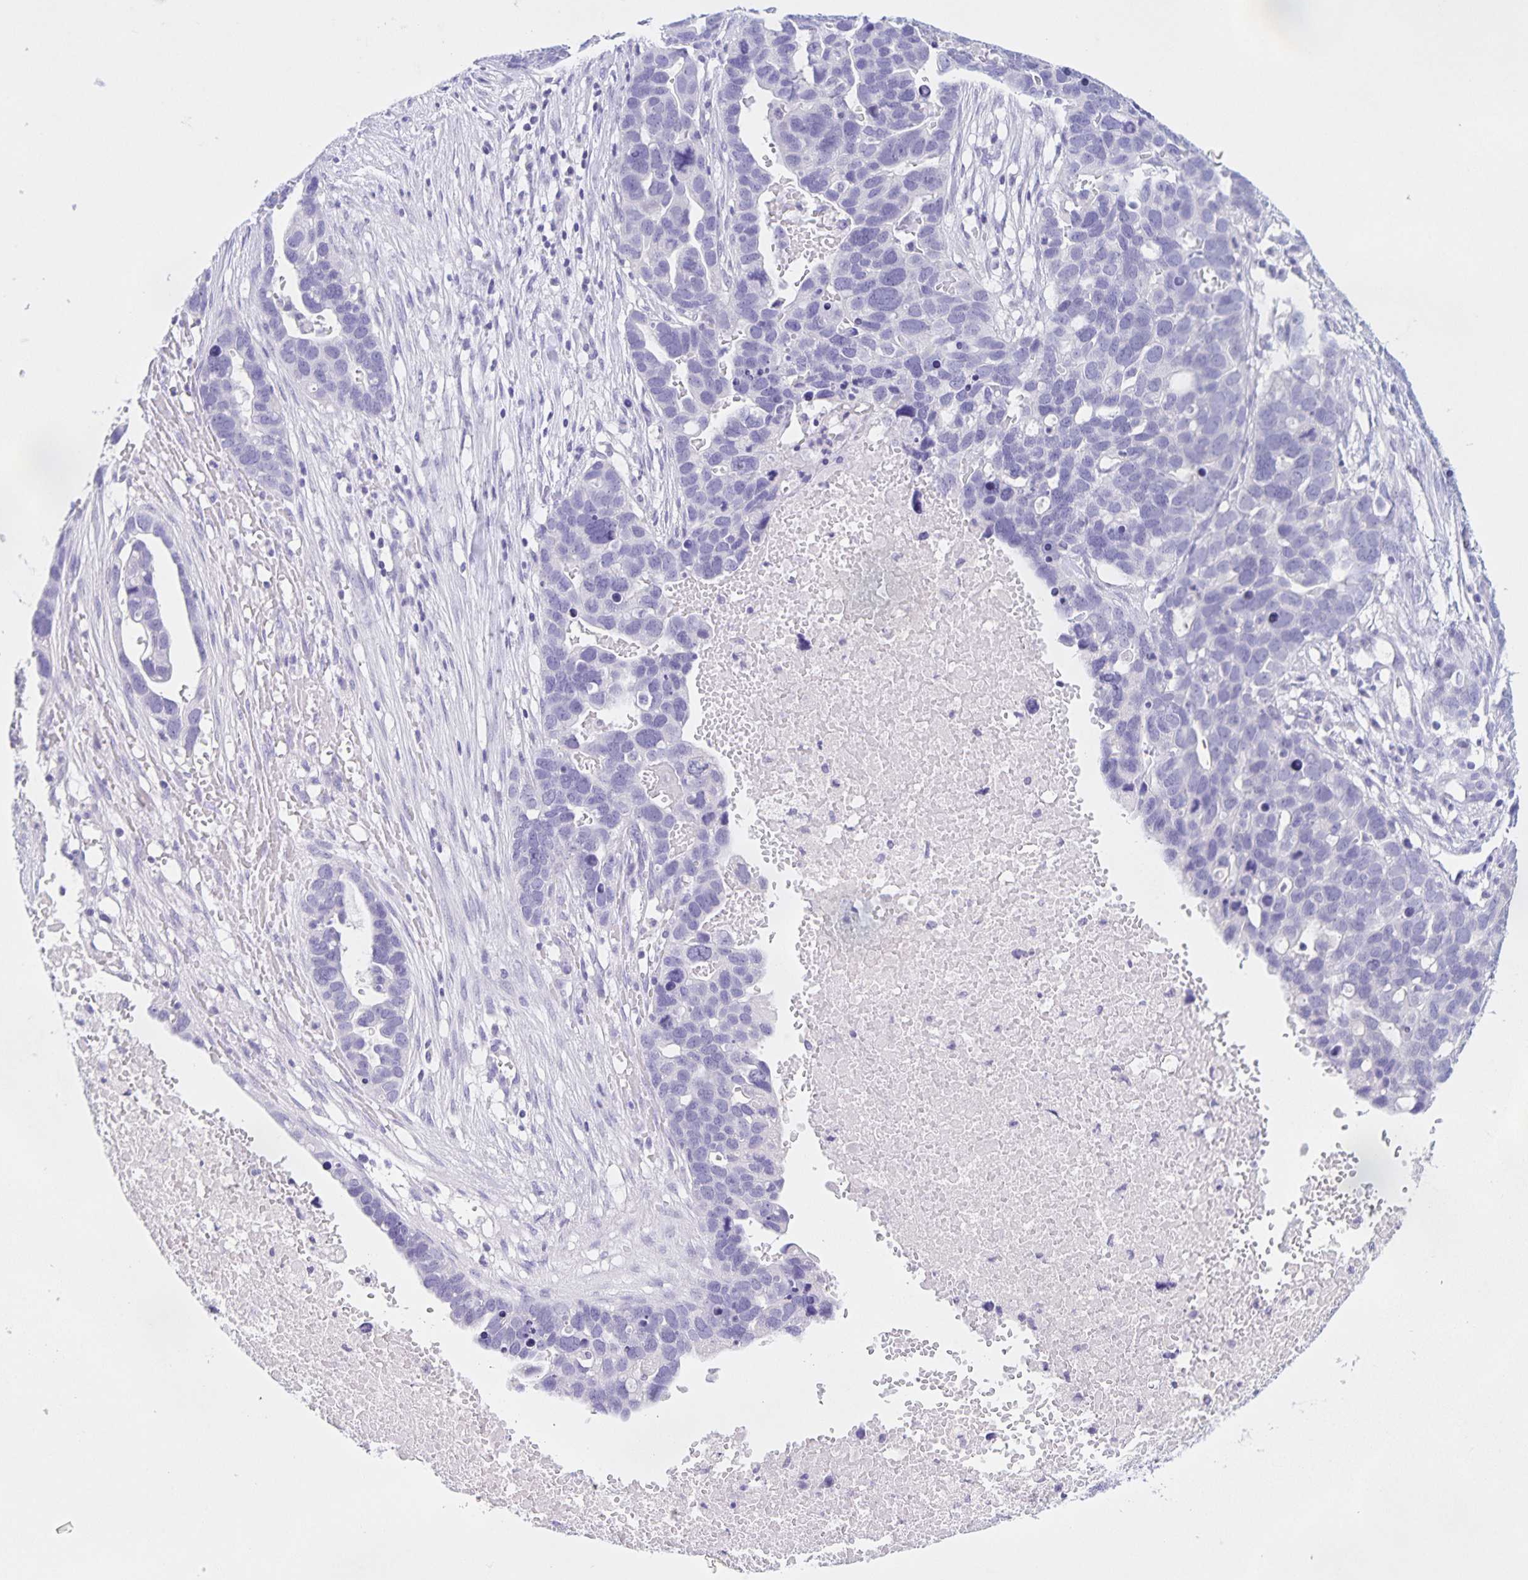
{"staining": {"intensity": "negative", "quantity": "none", "location": "none"}, "tissue": "ovarian cancer", "cell_type": "Tumor cells", "image_type": "cancer", "snomed": [{"axis": "morphology", "description": "Cystadenocarcinoma, serous, NOS"}, {"axis": "topography", "description": "Ovary"}], "caption": "Micrograph shows no significant protein positivity in tumor cells of ovarian cancer (serous cystadenocarcinoma).", "gene": "TGIF2LX", "patient": {"sex": "female", "age": 54}}